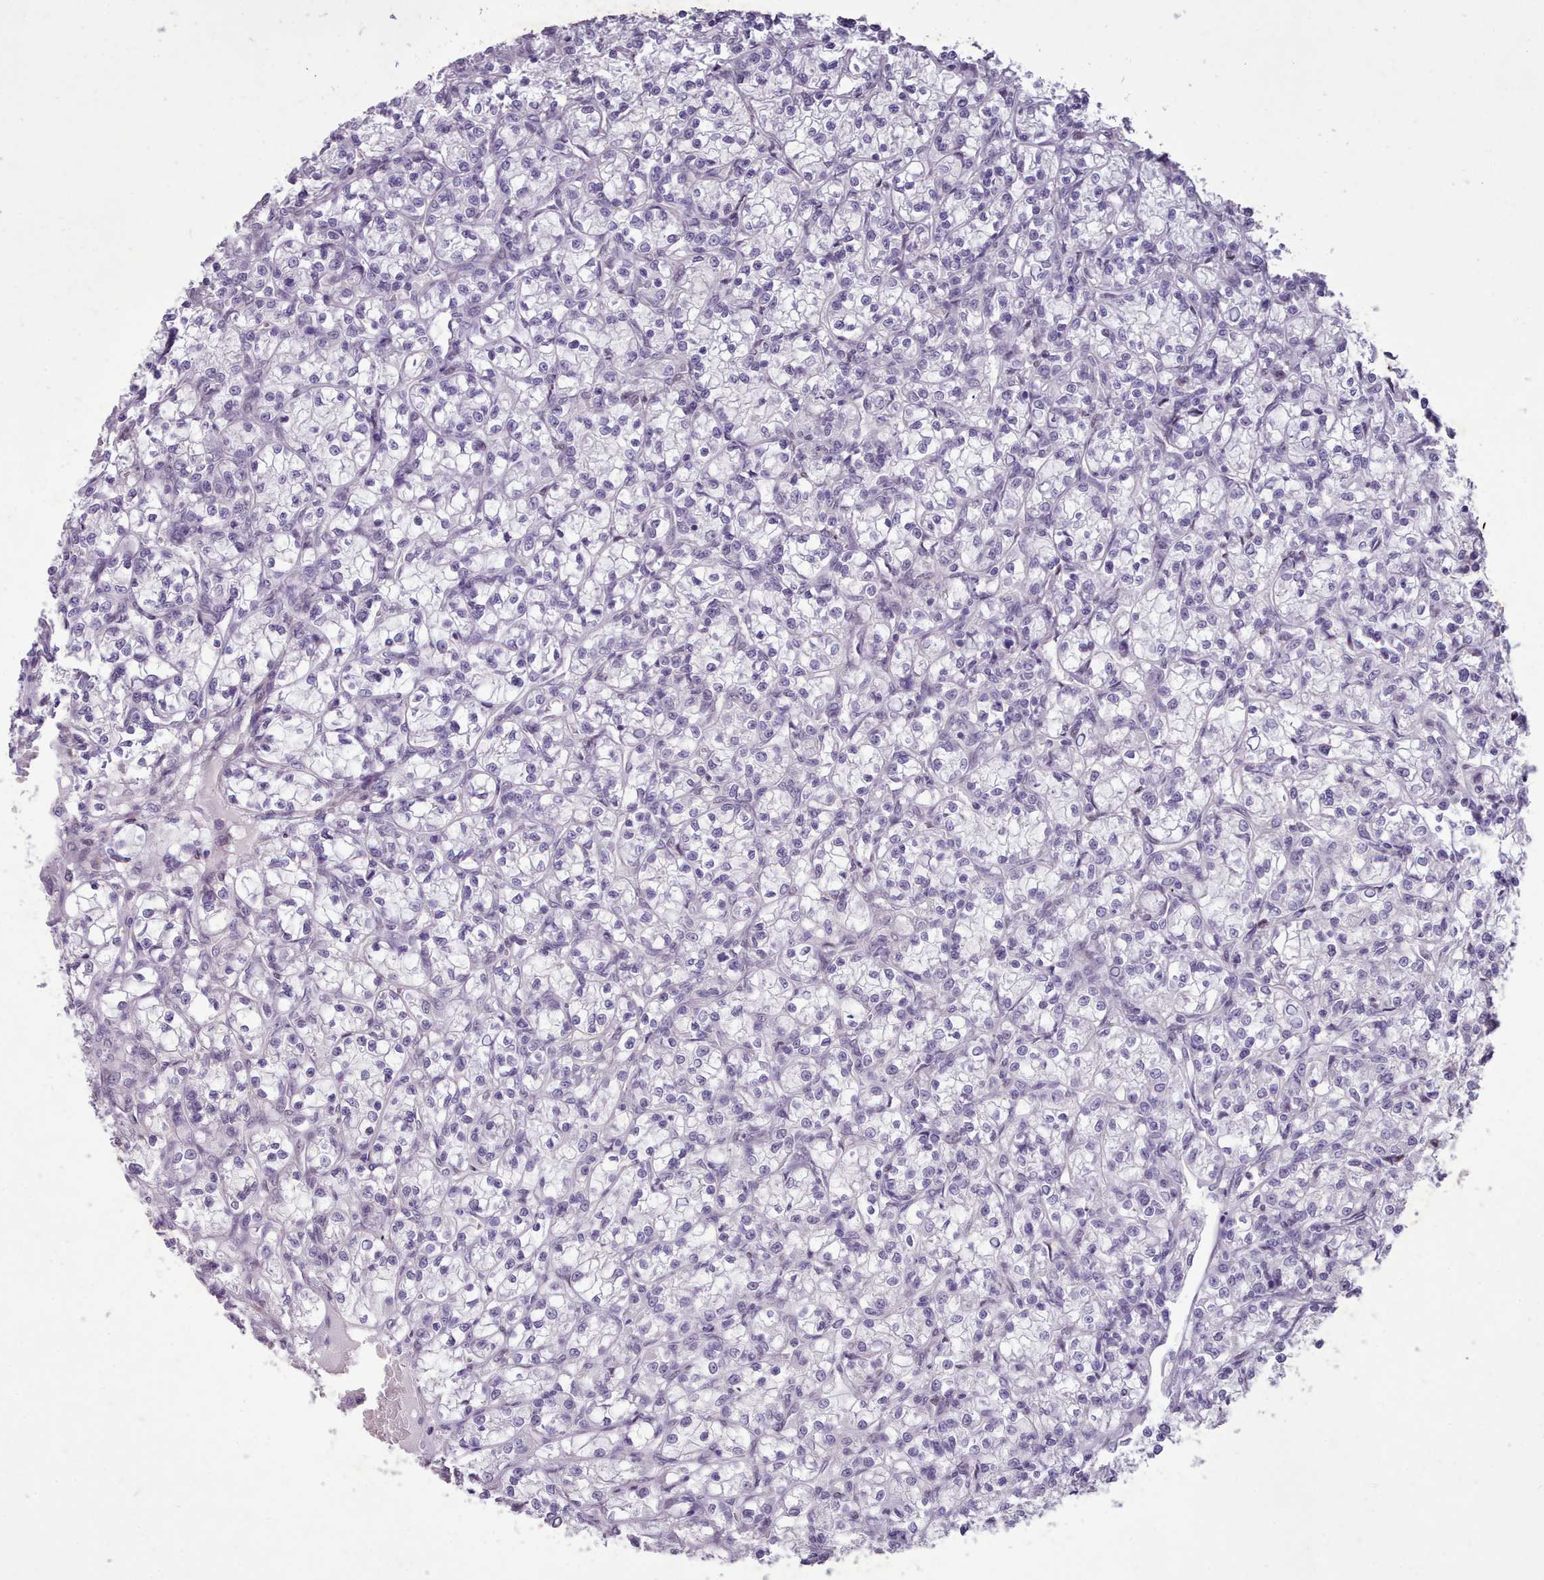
{"staining": {"intensity": "negative", "quantity": "none", "location": "none"}, "tissue": "renal cancer", "cell_type": "Tumor cells", "image_type": "cancer", "snomed": [{"axis": "morphology", "description": "Adenocarcinoma, NOS"}, {"axis": "topography", "description": "Kidney"}], "caption": "An immunohistochemistry (IHC) micrograph of adenocarcinoma (renal) is shown. There is no staining in tumor cells of adenocarcinoma (renal). Nuclei are stained in blue.", "gene": "KCNT2", "patient": {"sex": "female", "age": 59}}